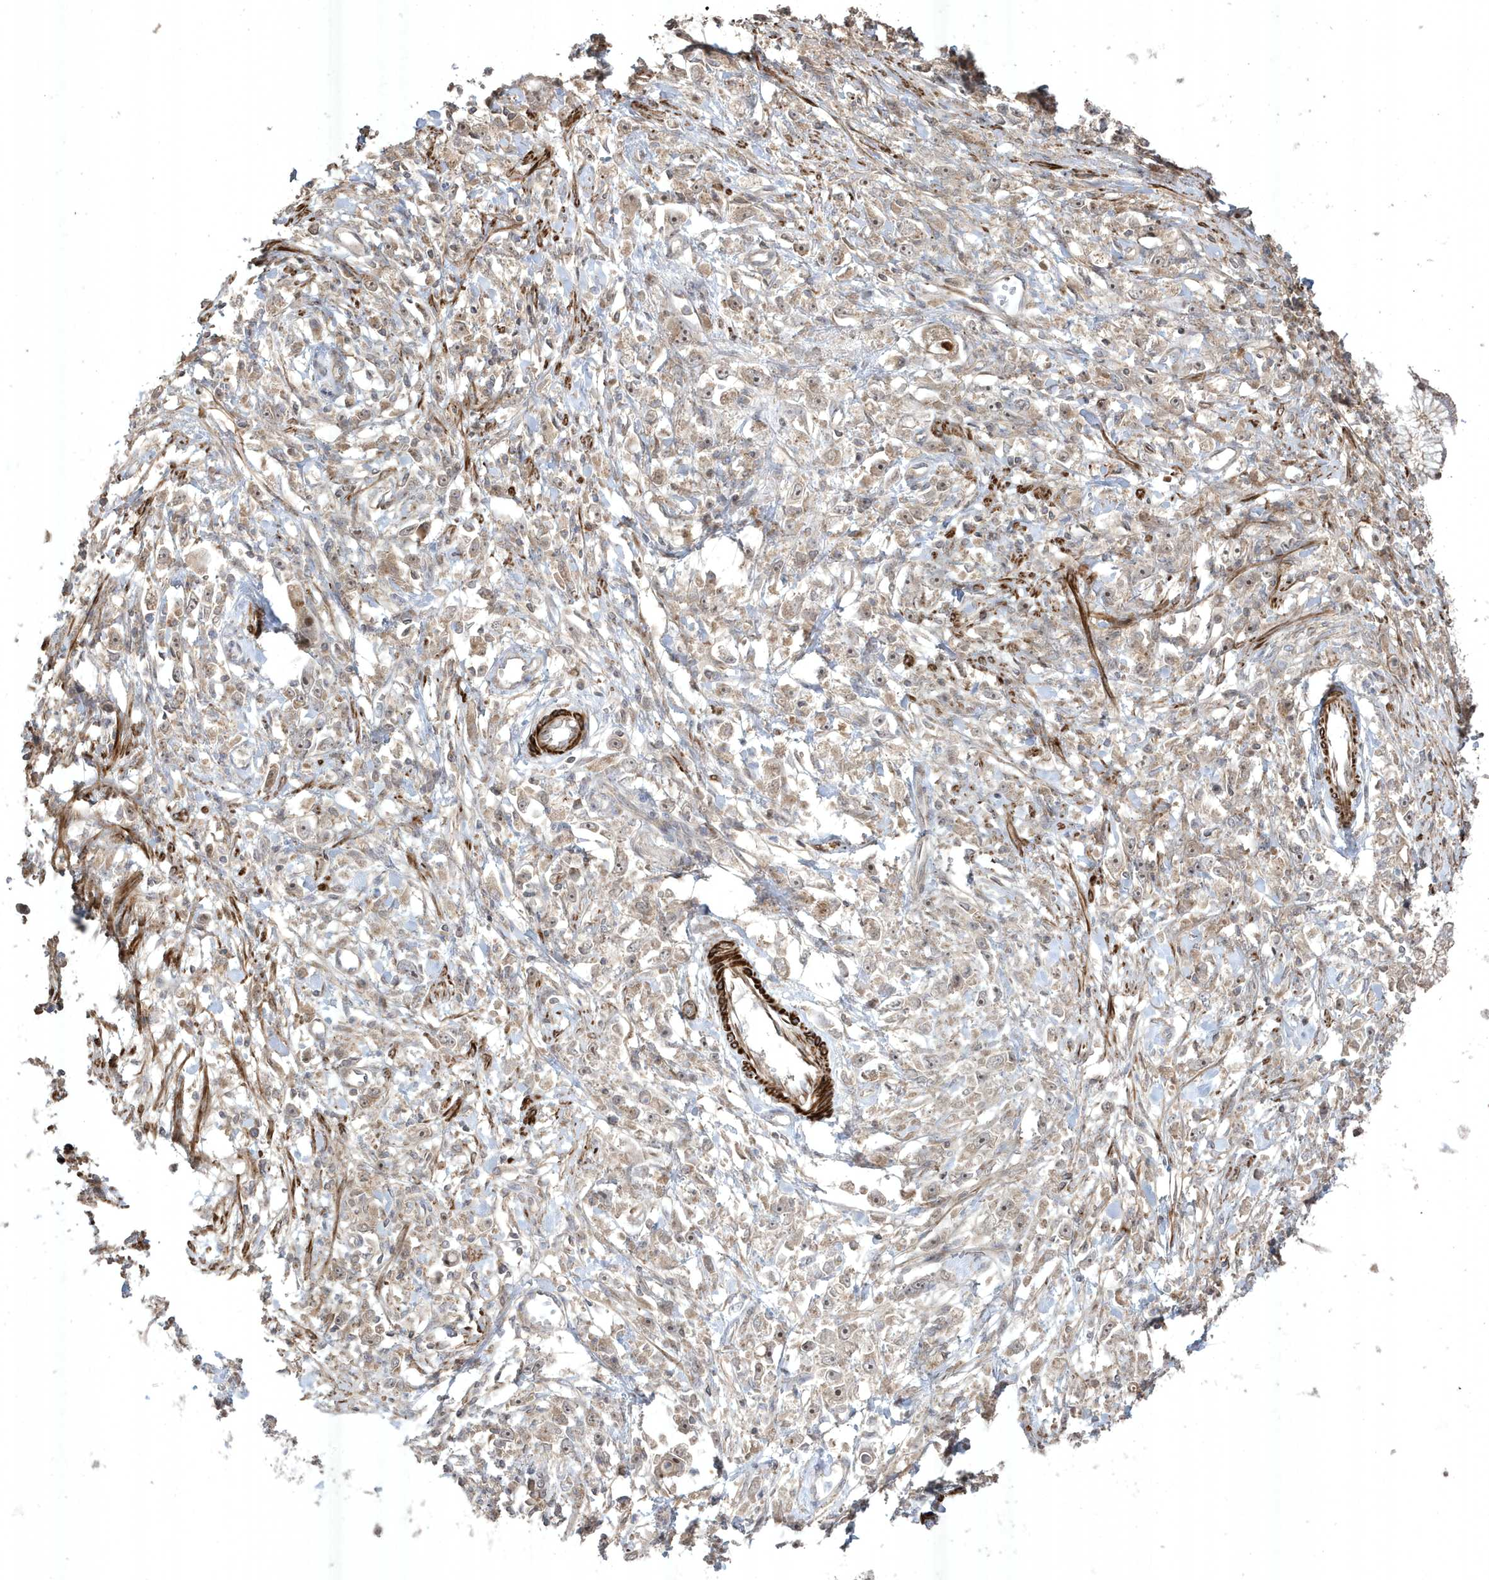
{"staining": {"intensity": "weak", "quantity": "<25%", "location": "nuclear"}, "tissue": "stomach cancer", "cell_type": "Tumor cells", "image_type": "cancer", "snomed": [{"axis": "morphology", "description": "Adenocarcinoma, NOS"}, {"axis": "topography", "description": "Stomach"}], "caption": "This is a image of immunohistochemistry (IHC) staining of adenocarcinoma (stomach), which shows no staining in tumor cells.", "gene": "CETN3", "patient": {"sex": "female", "age": 59}}